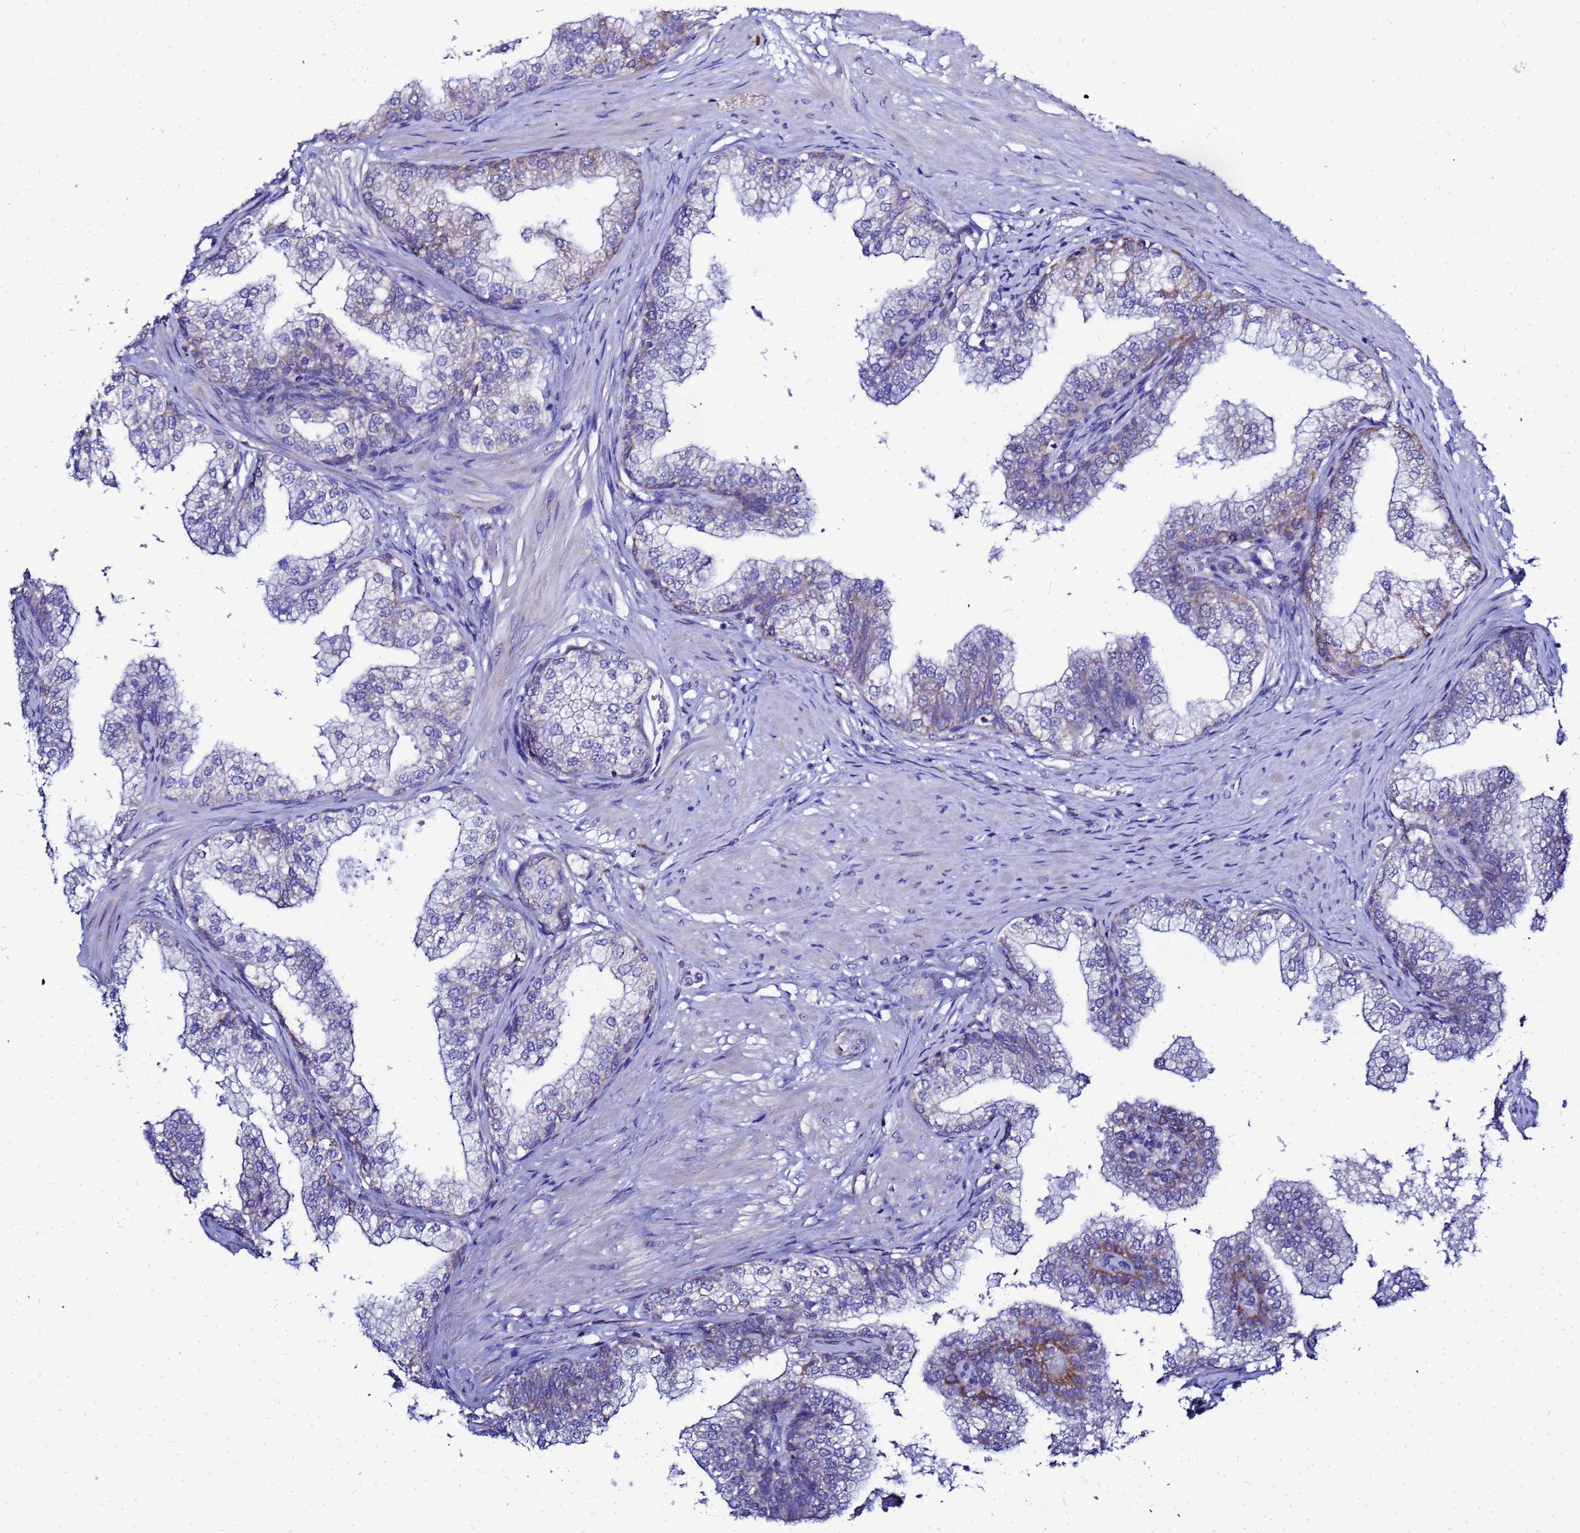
{"staining": {"intensity": "moderate", "quantity": "<25%", "location": "cytoplasmic/membranous"}, "tissue": "prostate", "cell_type": "Glandular cells", "image_type": "normal", "snomed": [{"axis": "morphology", "description": "Normal tissue, NOS"}, {"axis": "topography", "description": "Prostate"}], "caption": "Immunohistochemical staining of normal prostate displays <25% levels of moderate cytoplasmic/membranous protein positivity in approximately <25% of glandular cells.", "gene": "FAHD2A", "patient": {"sex": "male", "age": 60}}